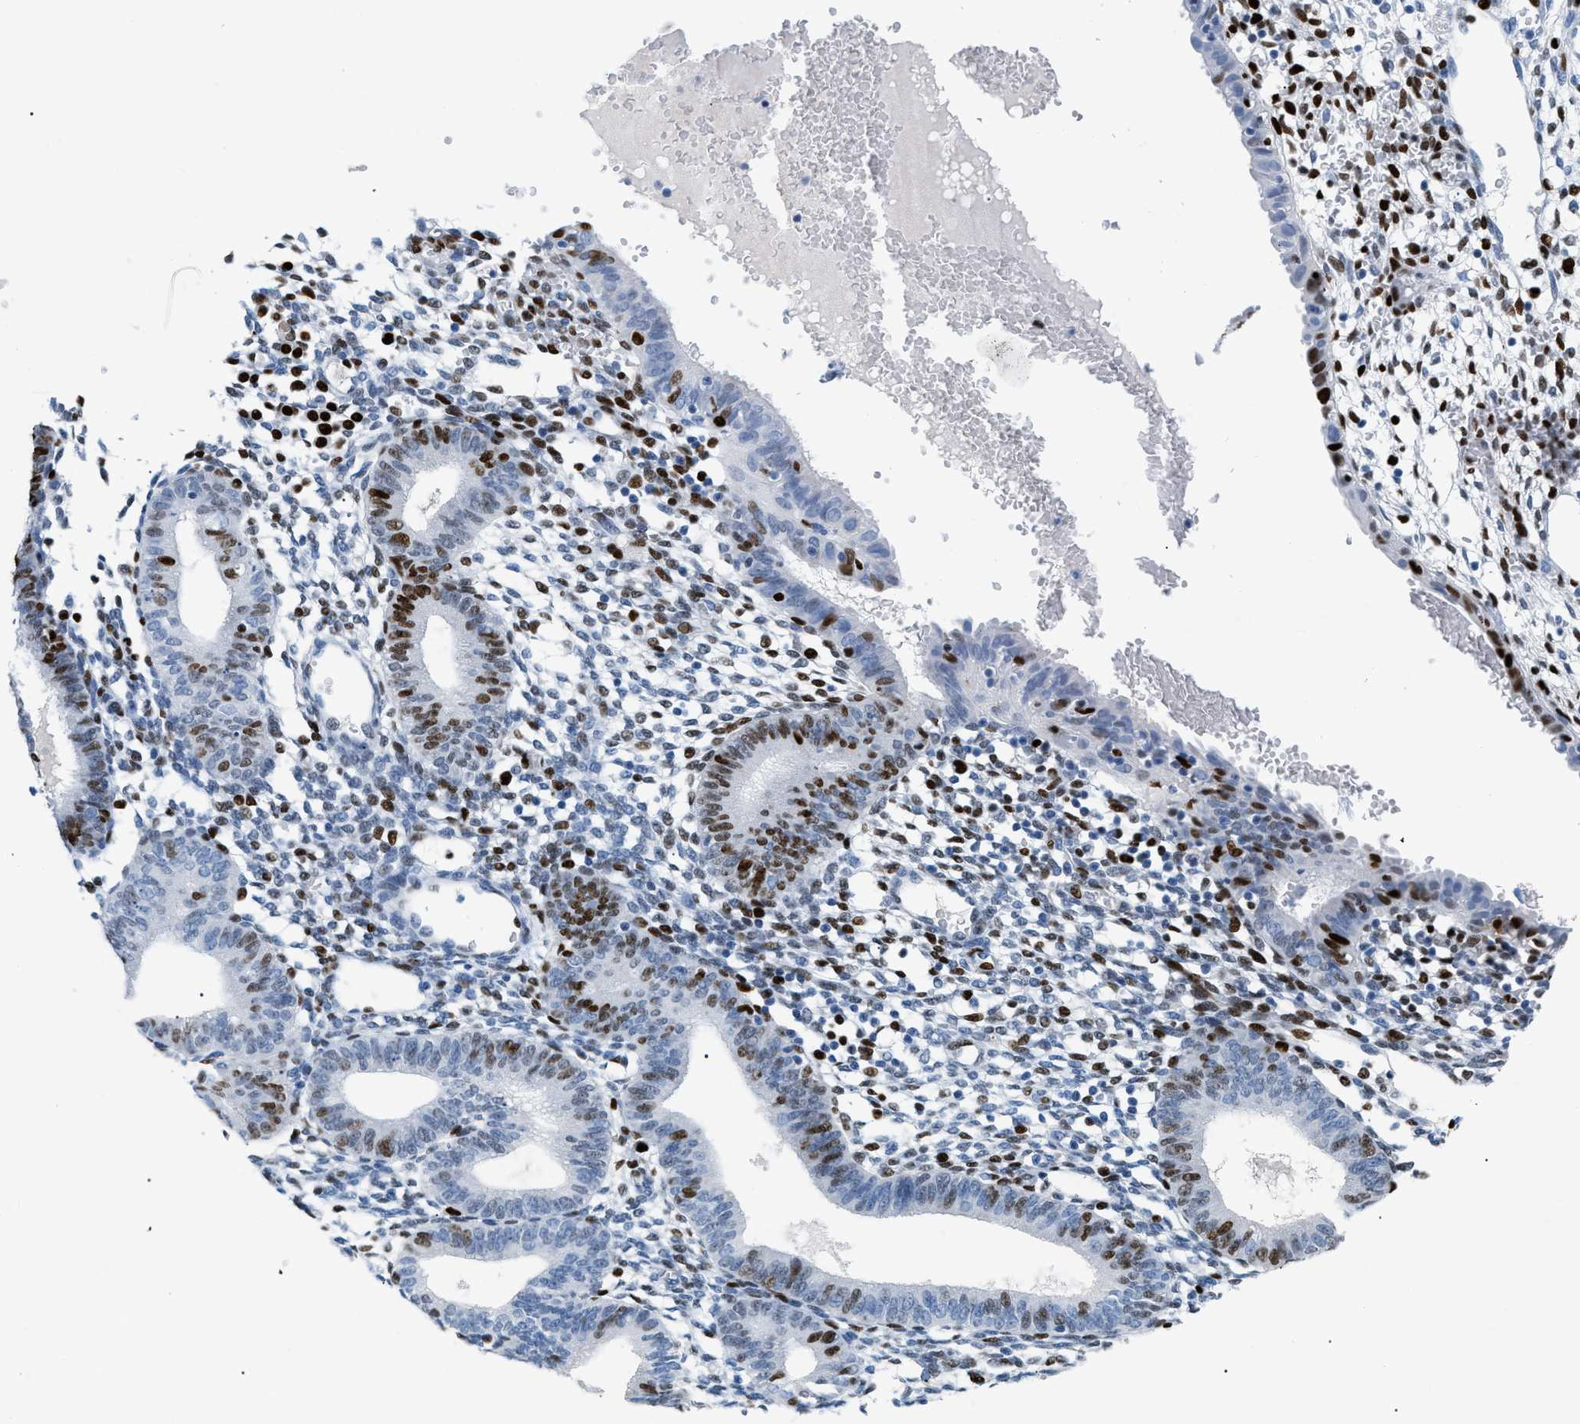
{"staining": {"intensity": "strong", "quantity": "<25%", "location": "nuclear"}, "tissue": "endometrium", "cell_type": "Cells in endometrial stroma", "image_type": "normal", "snomed": [{"axis": "morphology", "description": "Normal tissue, NOS"}, {"axis": "topography", "description": "Endometrium"}], "caption": "Immunohistochemical staining of normal endometrium demonstrates medium levels of strong nuclear positivity in approximately <25% of cells in endometrial stroma.", "gene": "MCM7", "patient": {"sex": "female", "age": 61}}